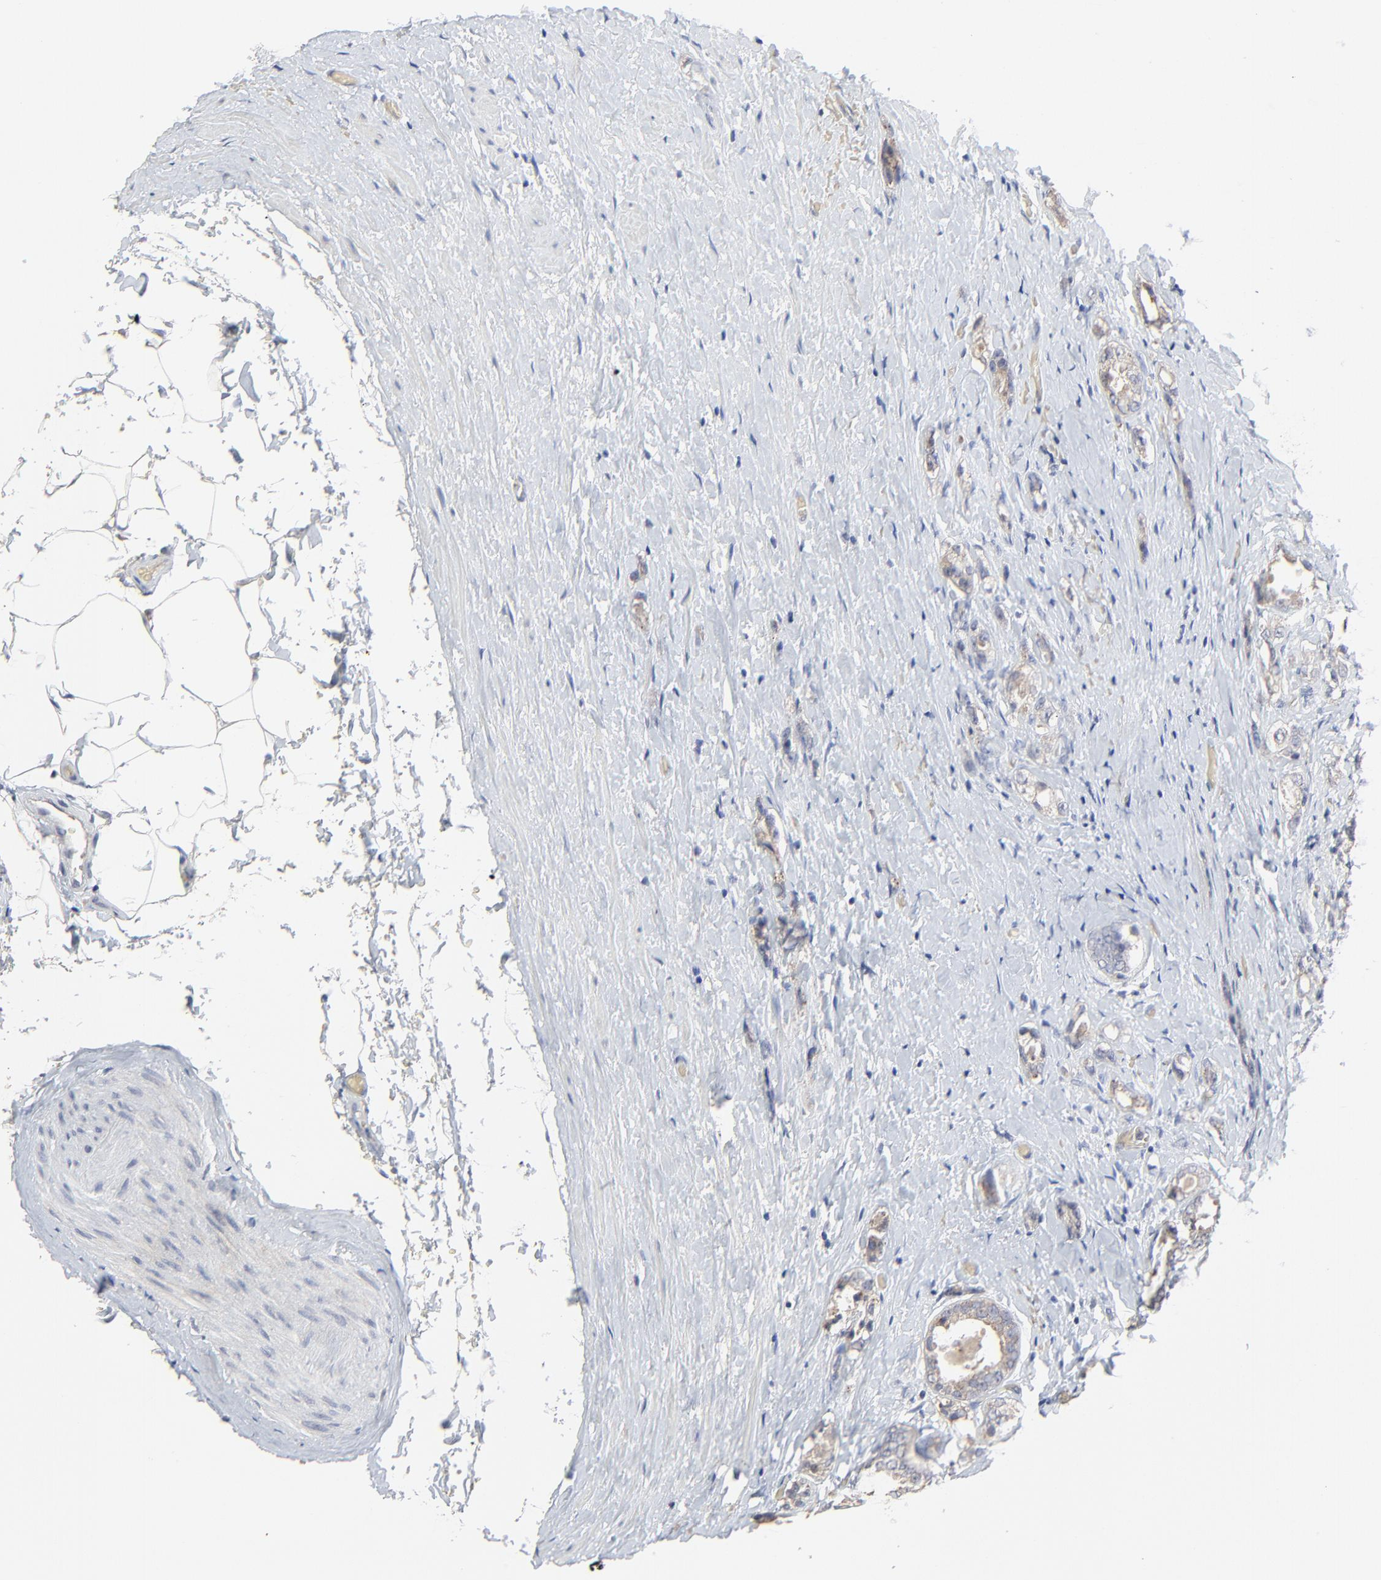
{"staining": {"intensity": "weak", "quantity": "25%-75%", "location": "cytoplasmic/membranous"}, "tissue": "prostate cancer", "cell_type": "Tumor cells", "image_type": "cancer", "snomed": [{"axis": "morphology", "description": "Adenocarcinoma, Medium grade"}, {"axis": "topography", "description": "Prostate"}], "caption": "Brown immunohistochemical staining in prostate cancer (medium-grade adenocarcinoma) demonstrates weak cytoplasmic/membranous positivity in about 25%-75% of tumor cells.", "gene": "FANCB", "patient": {"sex": "male", "age": 59}}